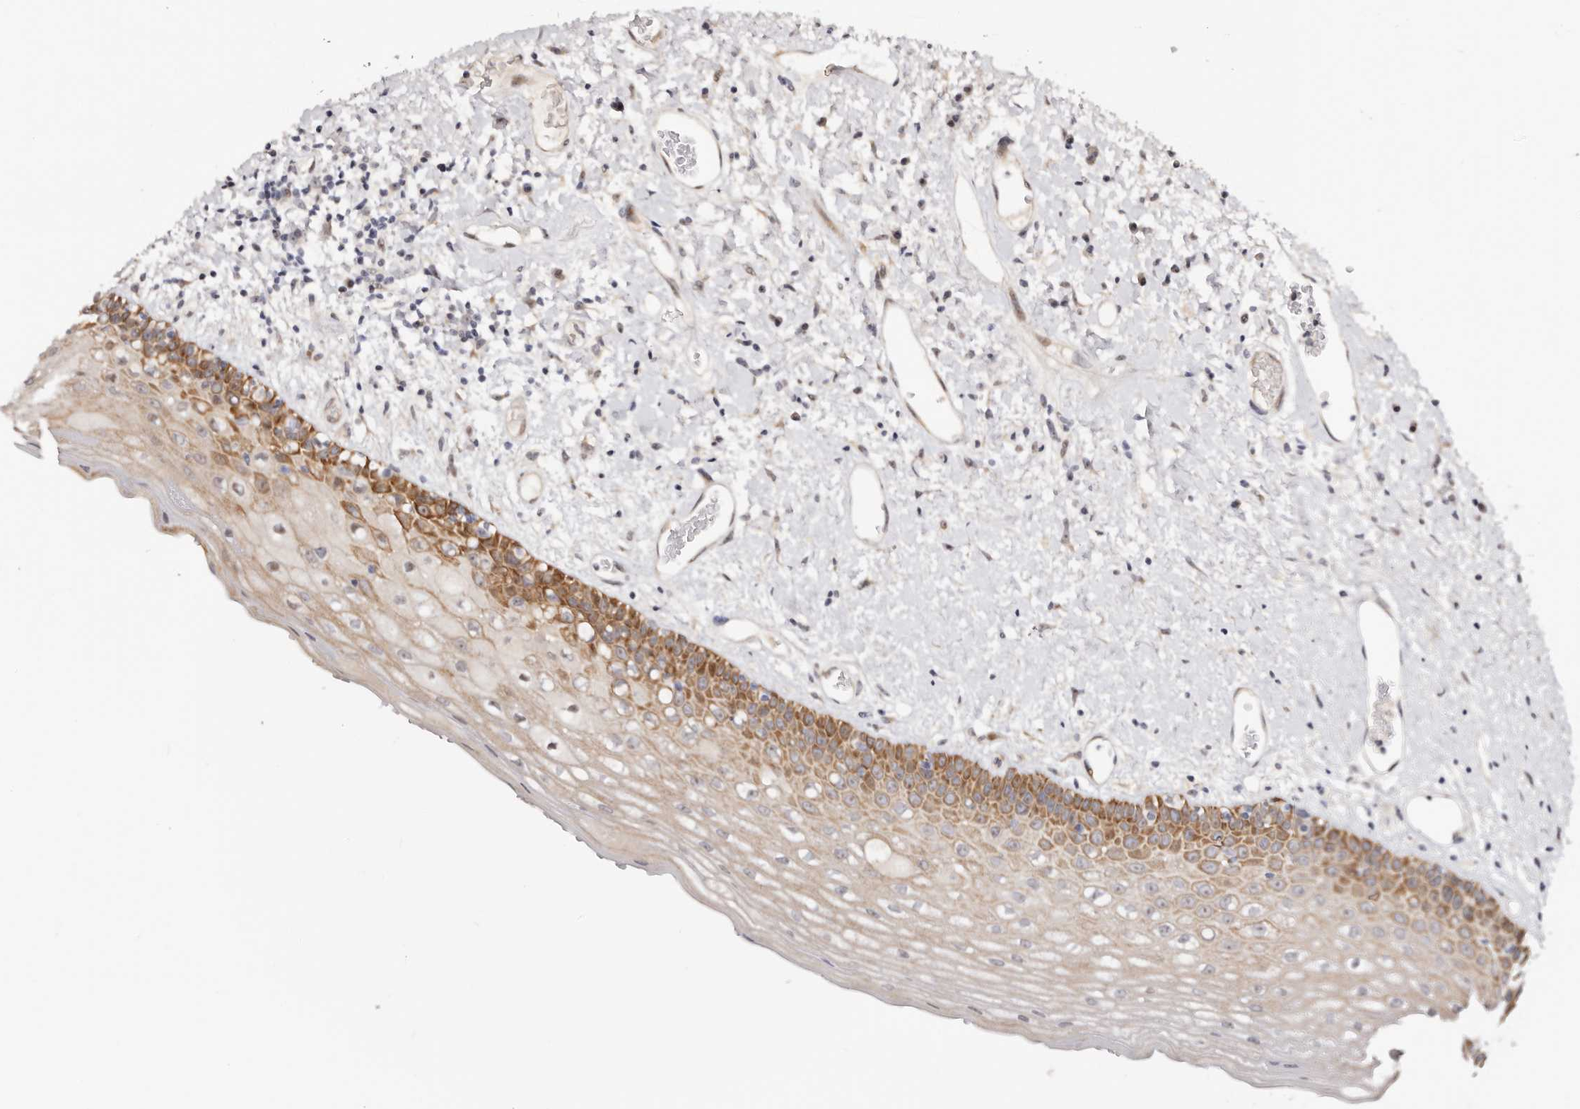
{"staining": {"intensity": "moderate", "quantity": "25%-75%", "location": "cytoplasmic/membranous"}, "tissue": "oral mucosa", "cell_type": "Squamous epithelial cells", "image_type": "normal", "snomed": [{"axis": "morphology", "description": "Normal tissue, NOS"}, {"axis": "topography", "description": "Oral tissue"}], "caption": "Immunohistochemical staining of normal human oral mucosa demonstrates medium levels of moderate cytoplasmic/membranous expression in about 25%-75% of squamous epithelial cells.", "gene": "ODF2L", "patient": {"sex": "female", "age": 76}}